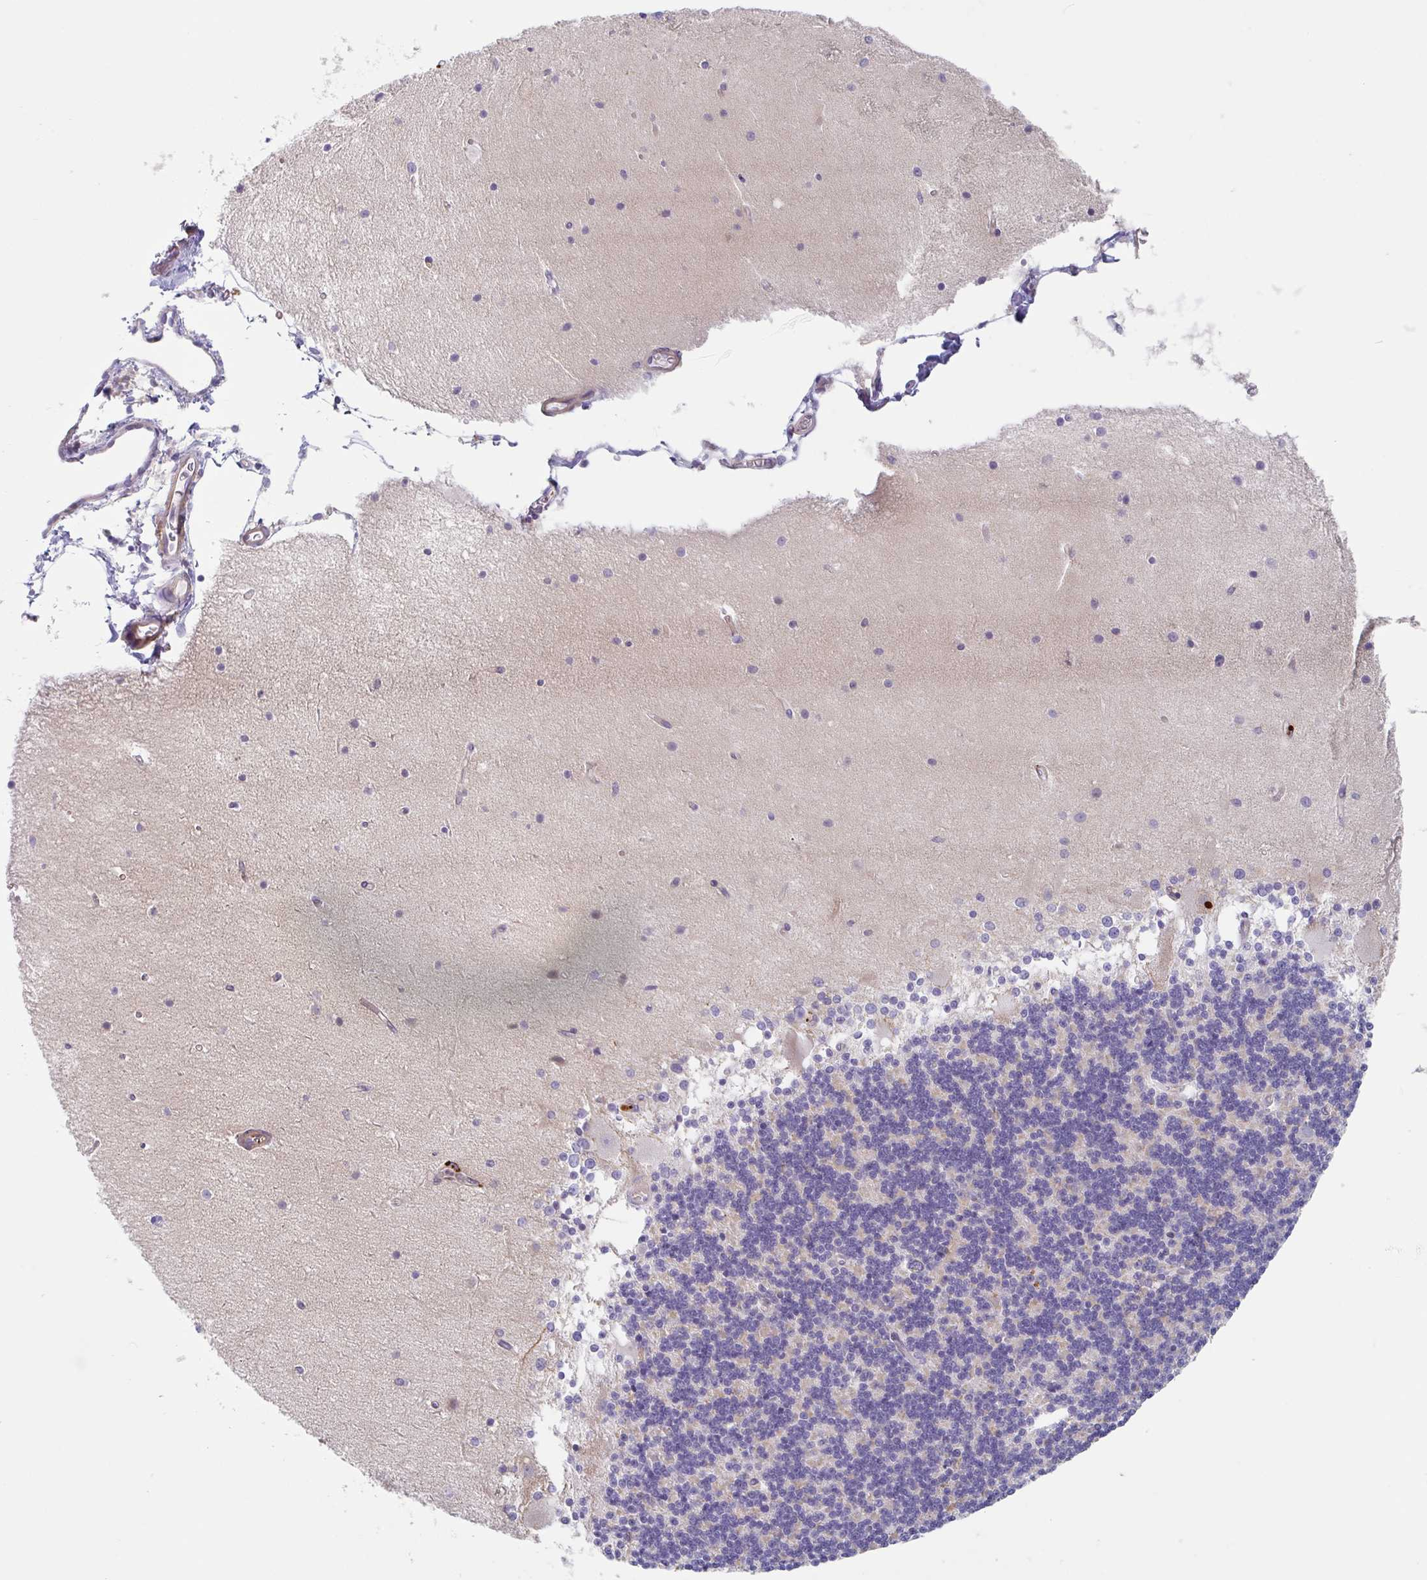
{"staining": {"intensity": "negative", "quantity": "none", "location": "none"}, "tissue": "cerebellum", "cell_type": "Cells in granular layer", "image_type": "normal", "snomed": [{"axis": "morphology", "description": "Normal tissue, NOS"}, {"axis": "topography", "description": "Cerebellum"}], "caption": "This is an IHC image of unremarkable human cerebellum. There is no positivity in cells in granular layer.", "gene": "LENG9", "patient": {"sex": "female", "age": 54}}